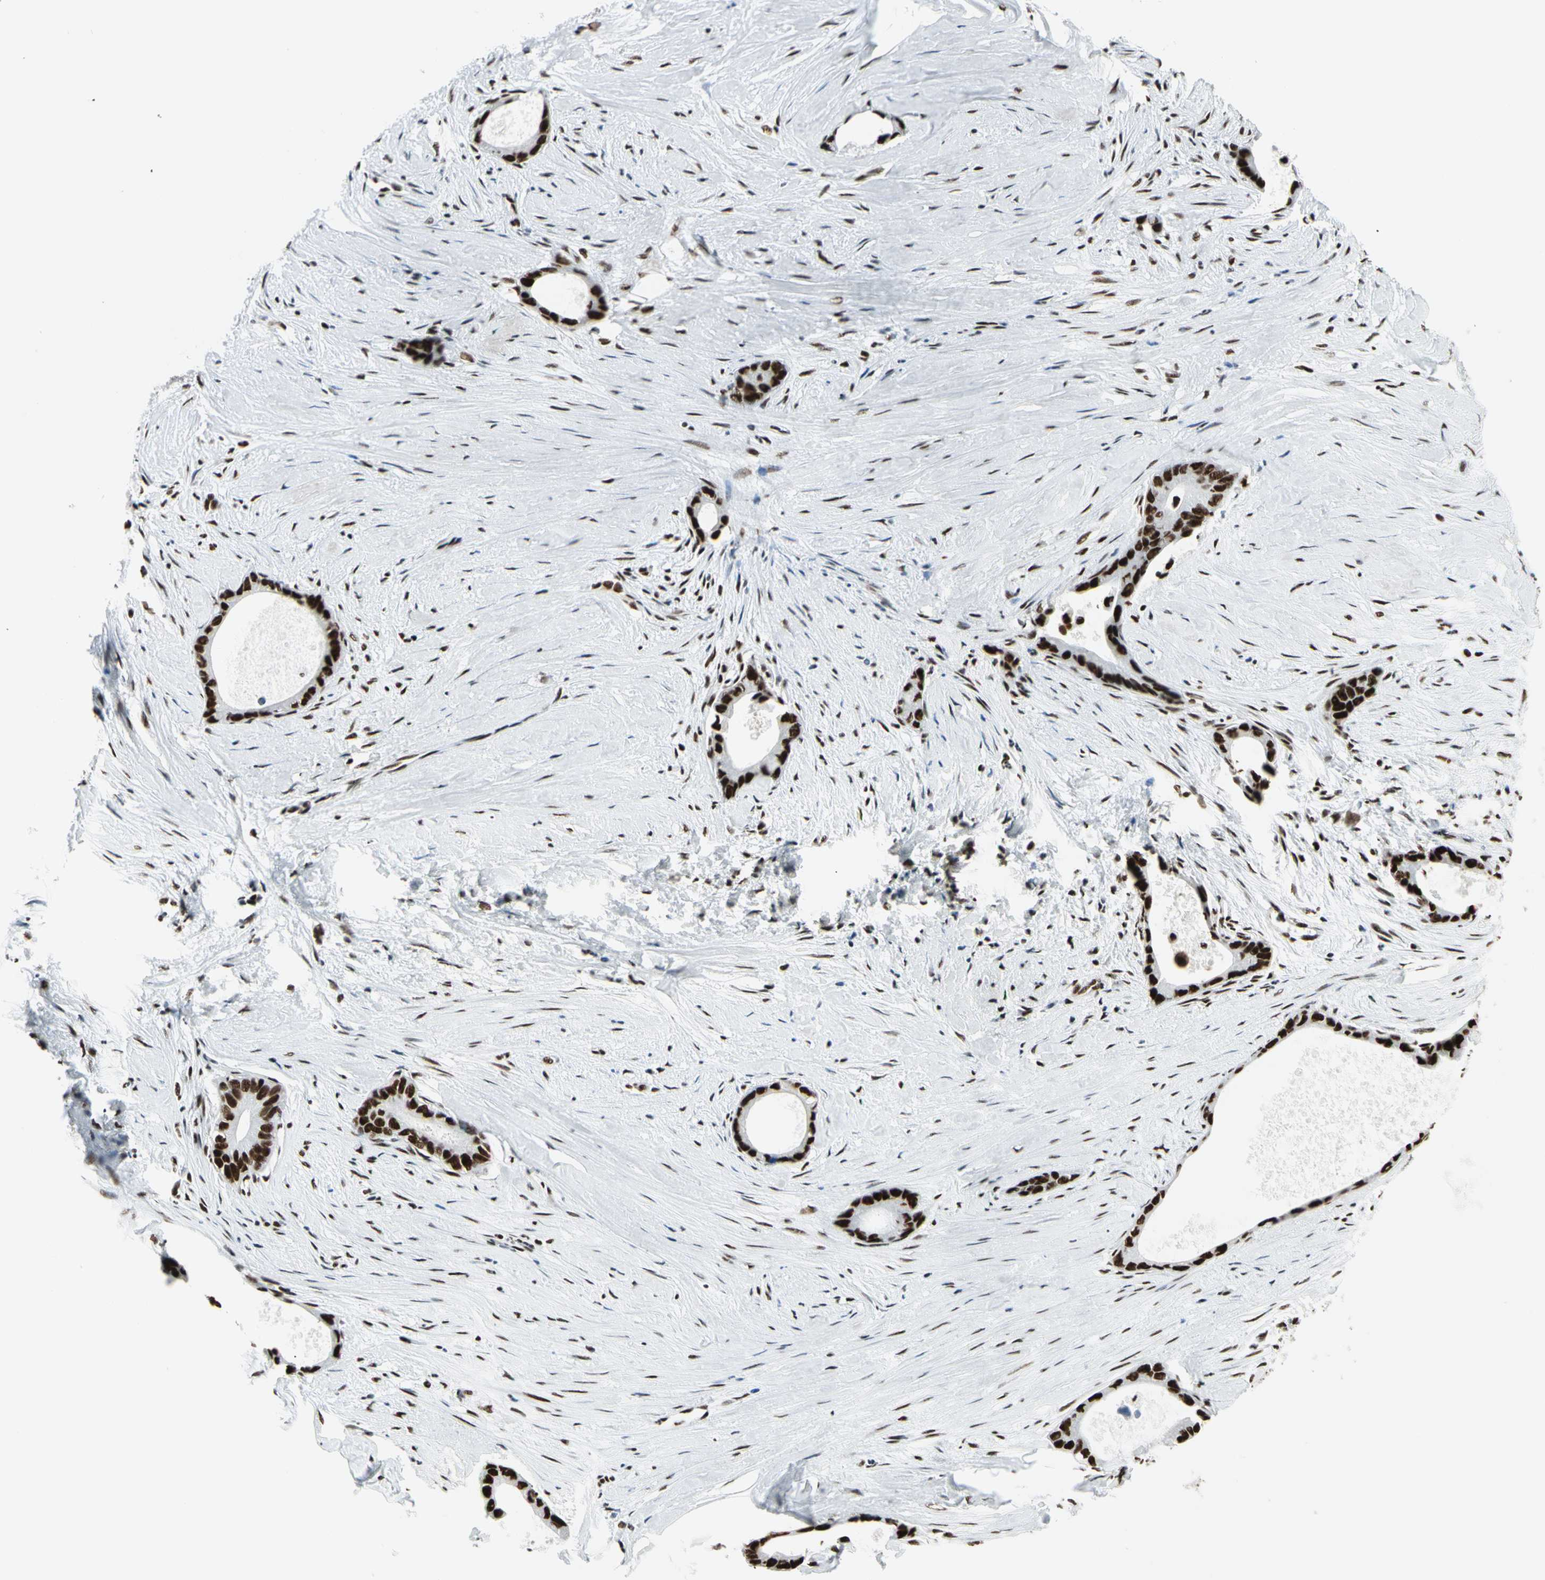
{"staining": {"intensity": "strong", "quantity": ">75%", "location": "nuclear"}, "tissue": "liver cancer", "cell_type": "Tumor cells", "image_type": "cancer", "snomed": [{"axis": "morphology", "description": "Cholangiocarcinoma"}, {"axis": "topography", "description": "Liver"}], "caption": "This image demonstrates liver cancer stained with immunohistochemistry to label a protein in brown. The nuclear of tumor cells show strong positivity for the protein. Nuclei are counter-stained blue.", "gene": "CCAR1", "patient": {"sex": "female", "age": 55}}